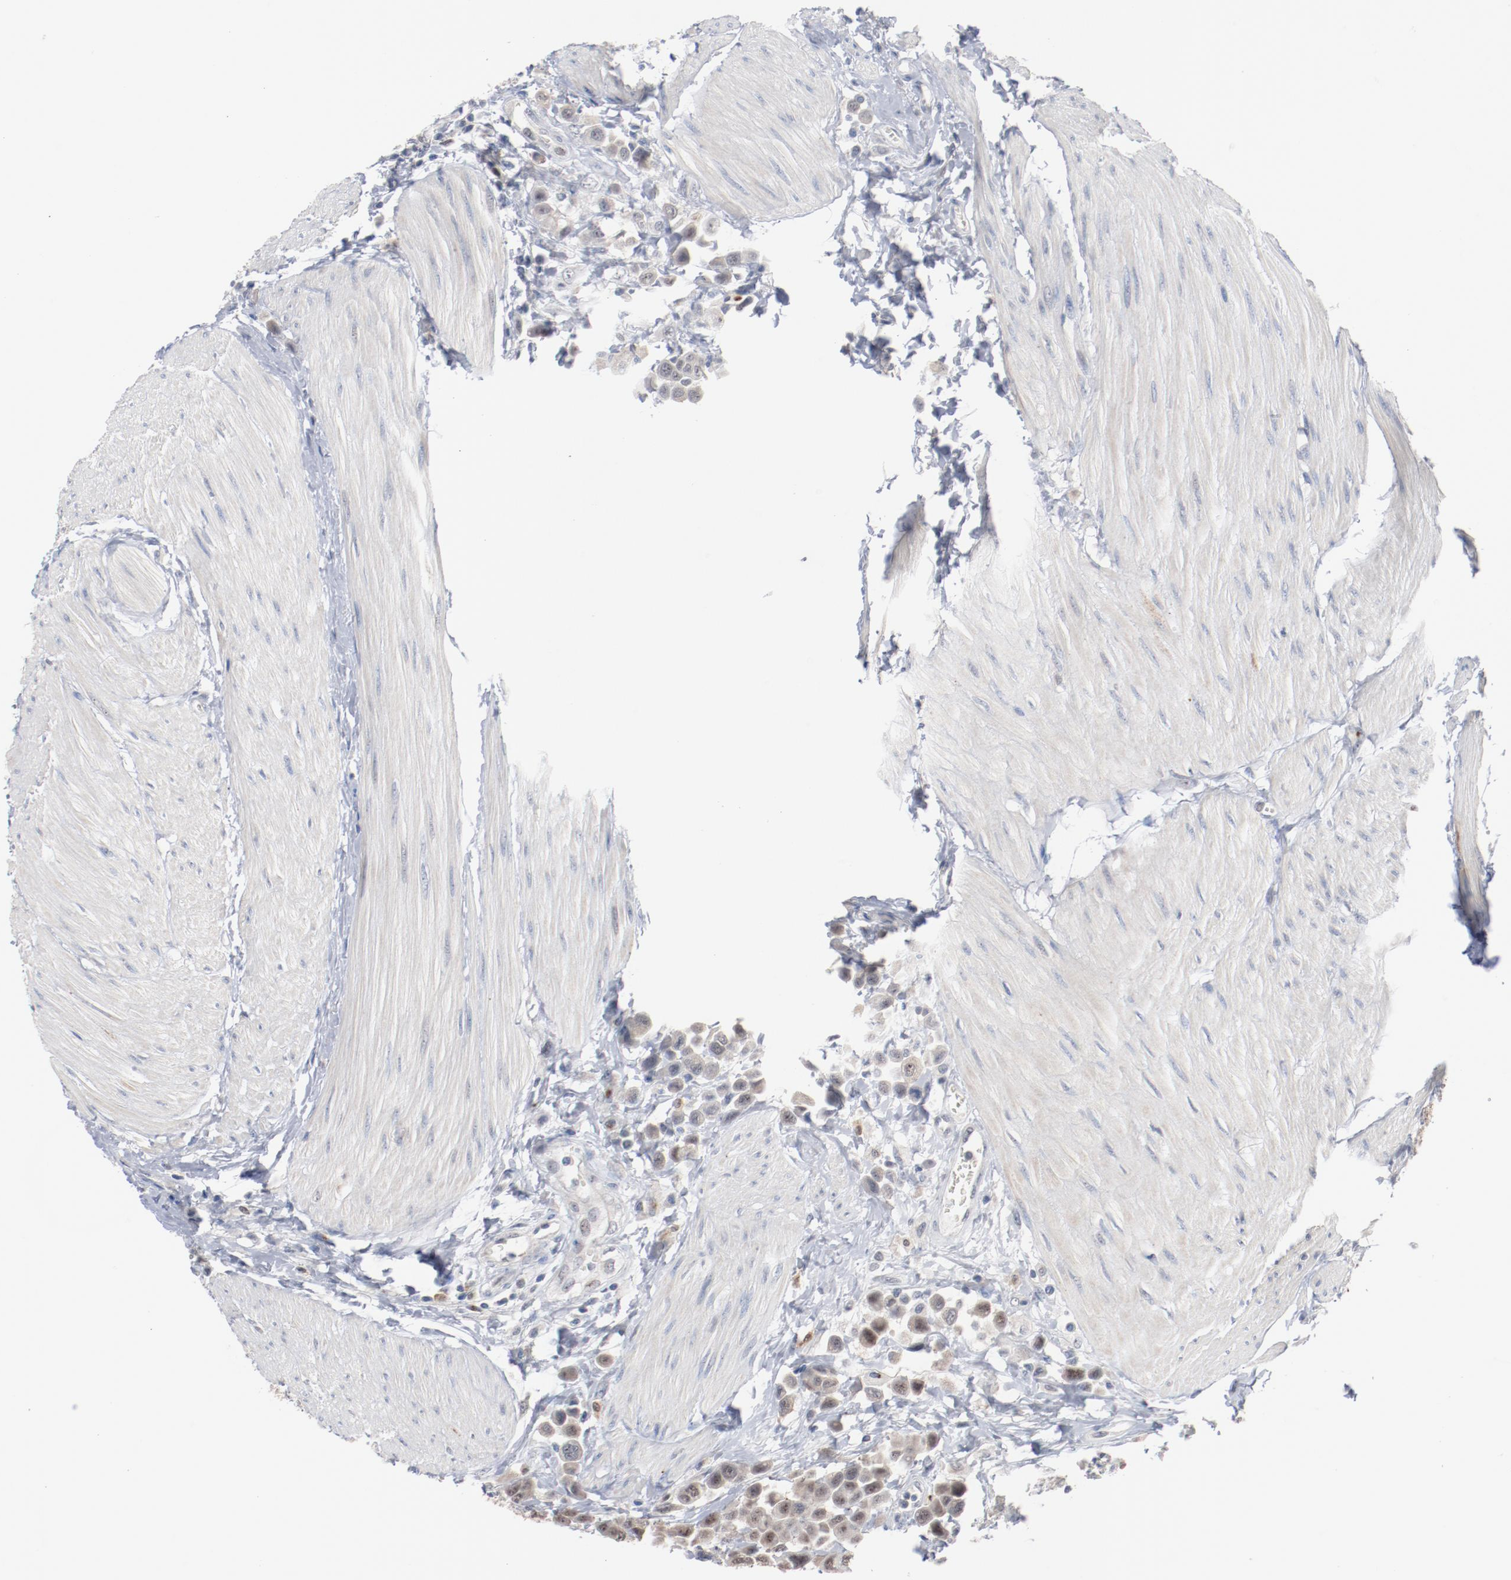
{"staining": {"intensity": "weak", "quantity": ">75%", "location": "cytoplasmic/membranous"}, "tissue": "urothelial cancer", "cell_type": "Tumor cells", "image_type": "cancer", "snomed": [{"axis": "morphology", "description": "Urothelial carcinoma, High grade"}, {"axis": "topography", "description": "Urinary bladder"}], "caption": "Immunohistochemical staining of urothelial cancer demonstrates low levels of weak cytoplasmic/membranous positivity in about >75% of tumor cells. Using DAB (3,3'-diaminobenzidine) (brown) and hematoxylin (blue) stains, captured at high magnification using brightfield microscopy.", "gene": "ERICH1", "patient": {"sex": "male", "age": 50}}